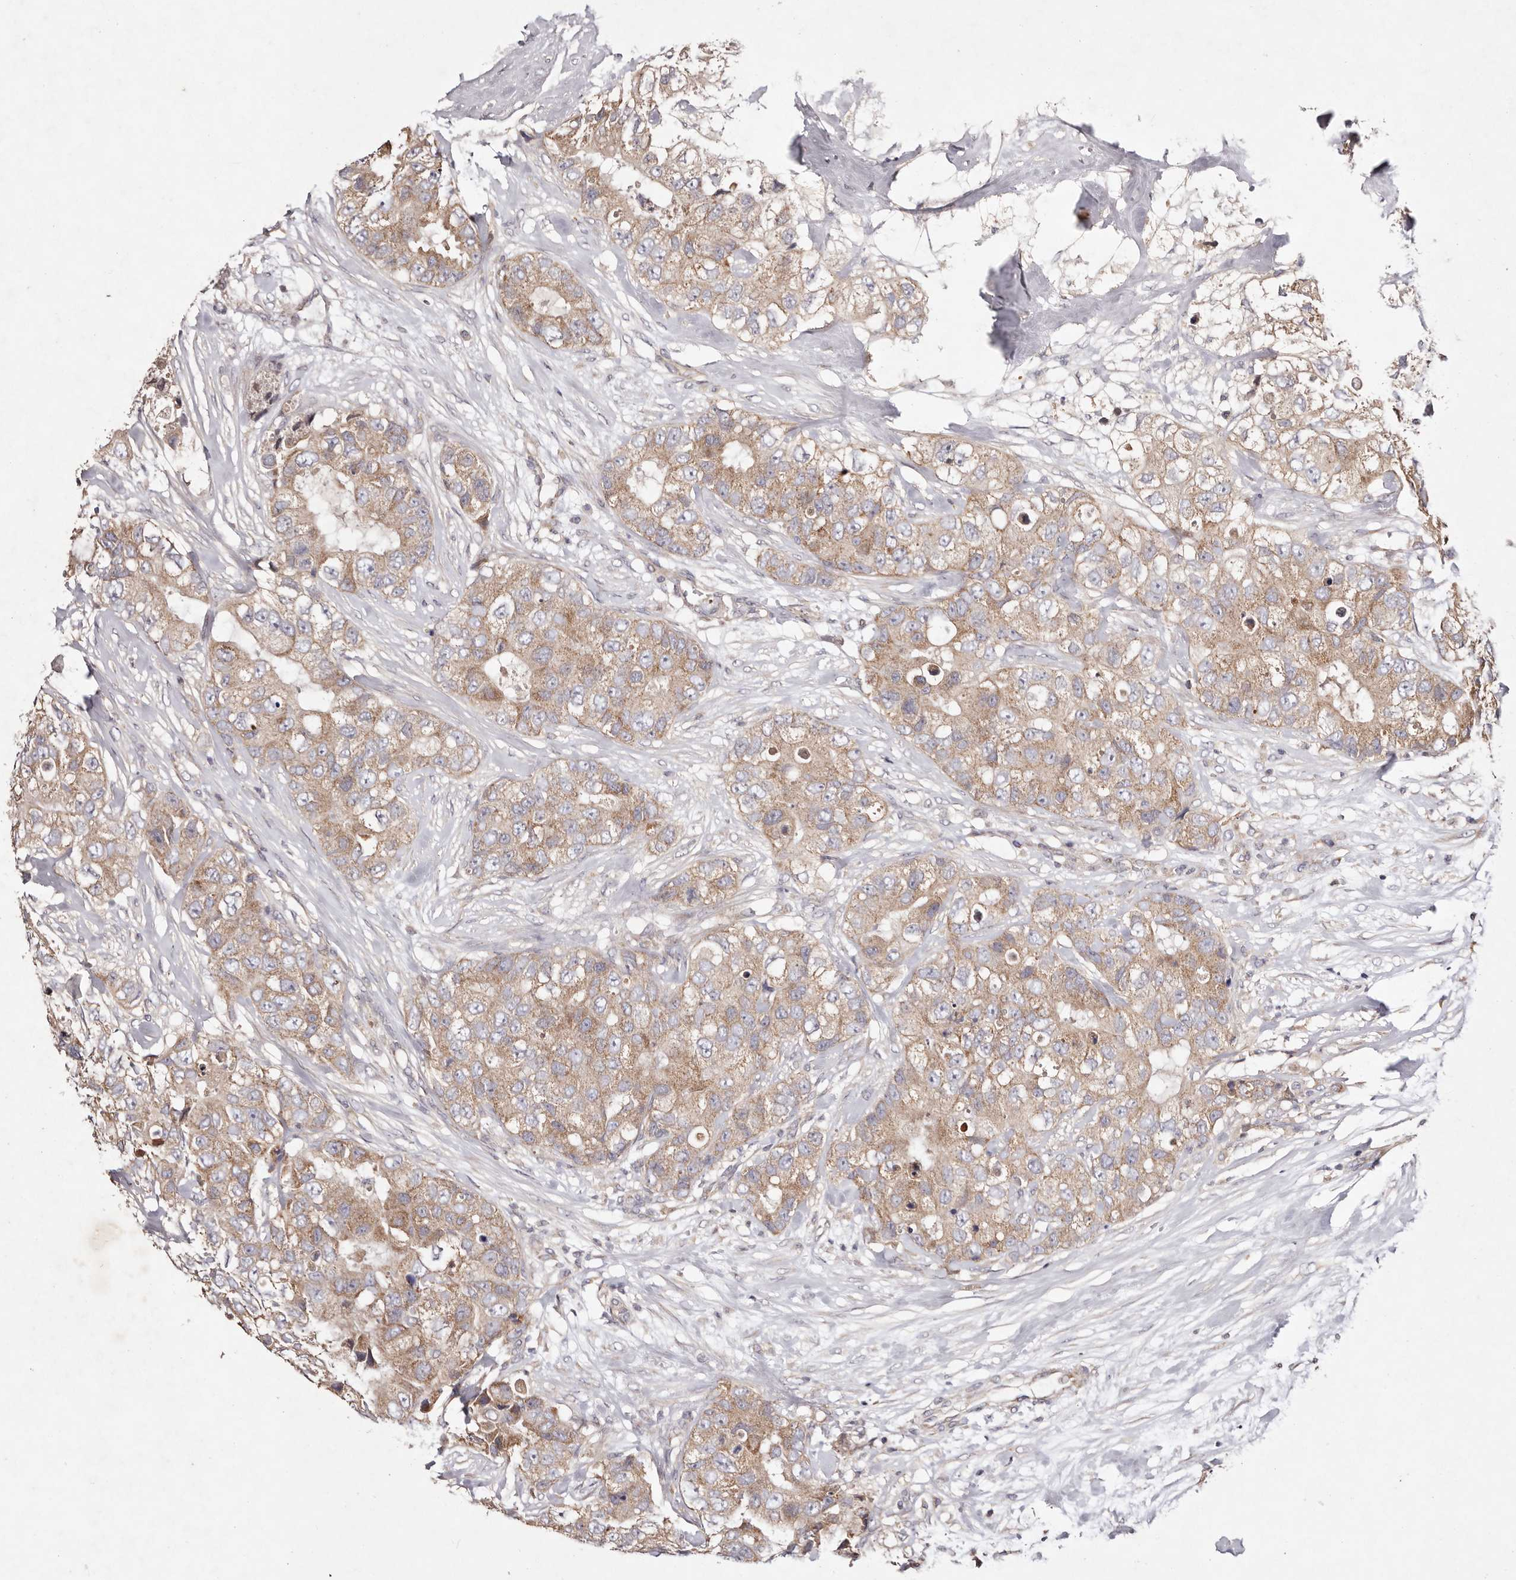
{"staining": {"intensity": "weak", "quantity": ">75%", "location": "cytoplasmic/membranous"}, "tissue": "breast cancer", "cell_type": "Tumor cells", "image_type": "cancer", "snomed": [{"axis": "morphology", "description": "Duct carcinoma"}, {"axis": "topography", "description": "Breast"}], "caption": "Breast infiltrating ductal carcinoma stained with a brown dye reveals weak cytoplasmic/membranous positive positivity in about >75% of tumor cells.", "gene": "TSC2", "patient": {"sex": "female", "age": 62}}